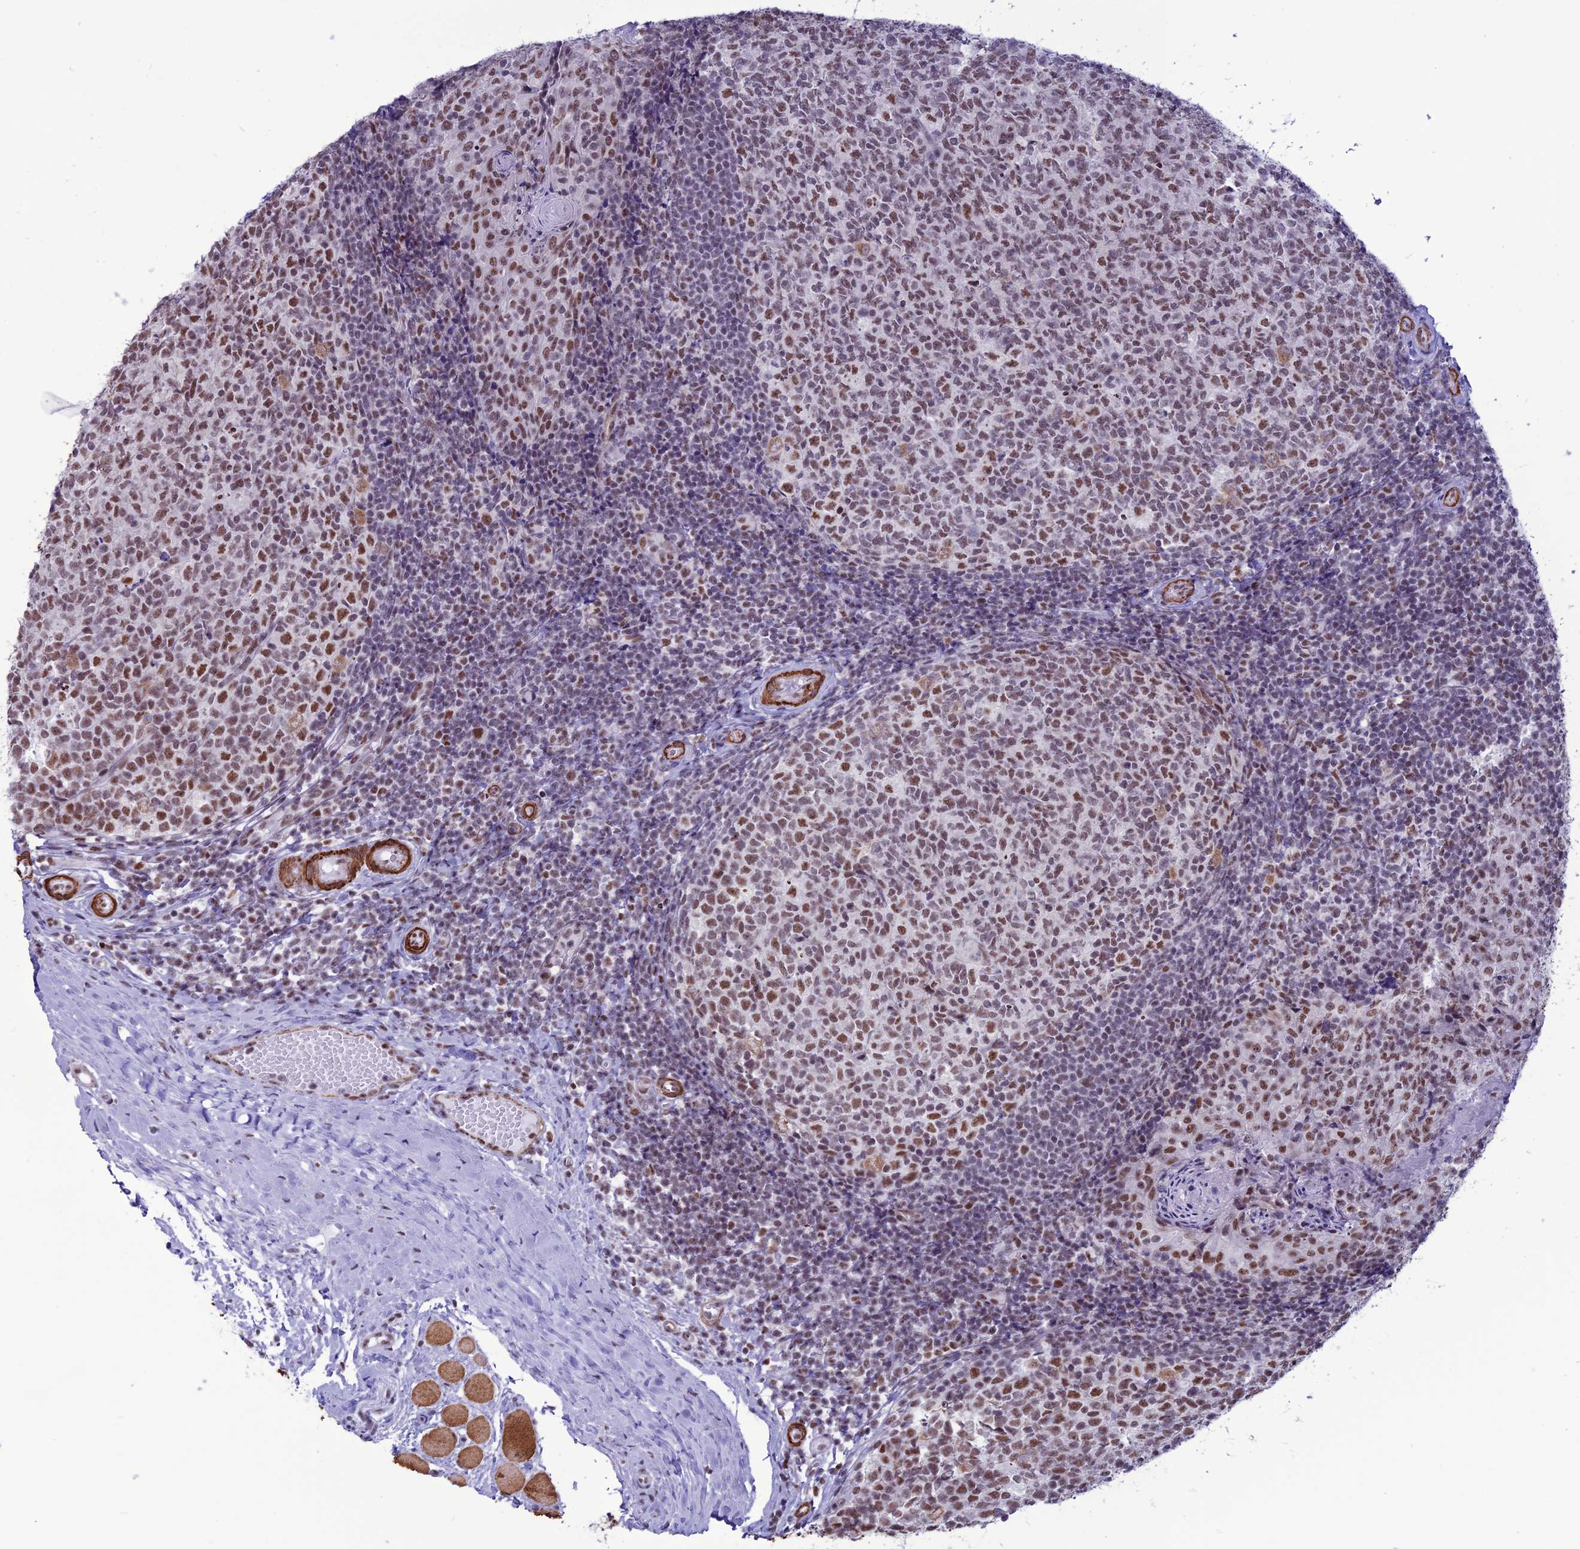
{"staining": {"intensity": "moderate", "quantity": "25%-75%", "location": "nuclear"}, "tissue": "tonsil", "cell_type": "Germinal center cells", "image_type": "normal", "snomed": [{"axis": "morphology", "description": "Normal tissue, NOS"}, {"axis": "topography", "description": "Tonsil"}], "caption": "Immunohistochemistry (IHC) image of benign human tonsil stained for a protein (brown), which demonstrates medium levels of moderate nuclear staining in about 25%-75% of germinal center cells.", "gene": "U2AF1", "patient": {"sex": "female", "age": 19}}